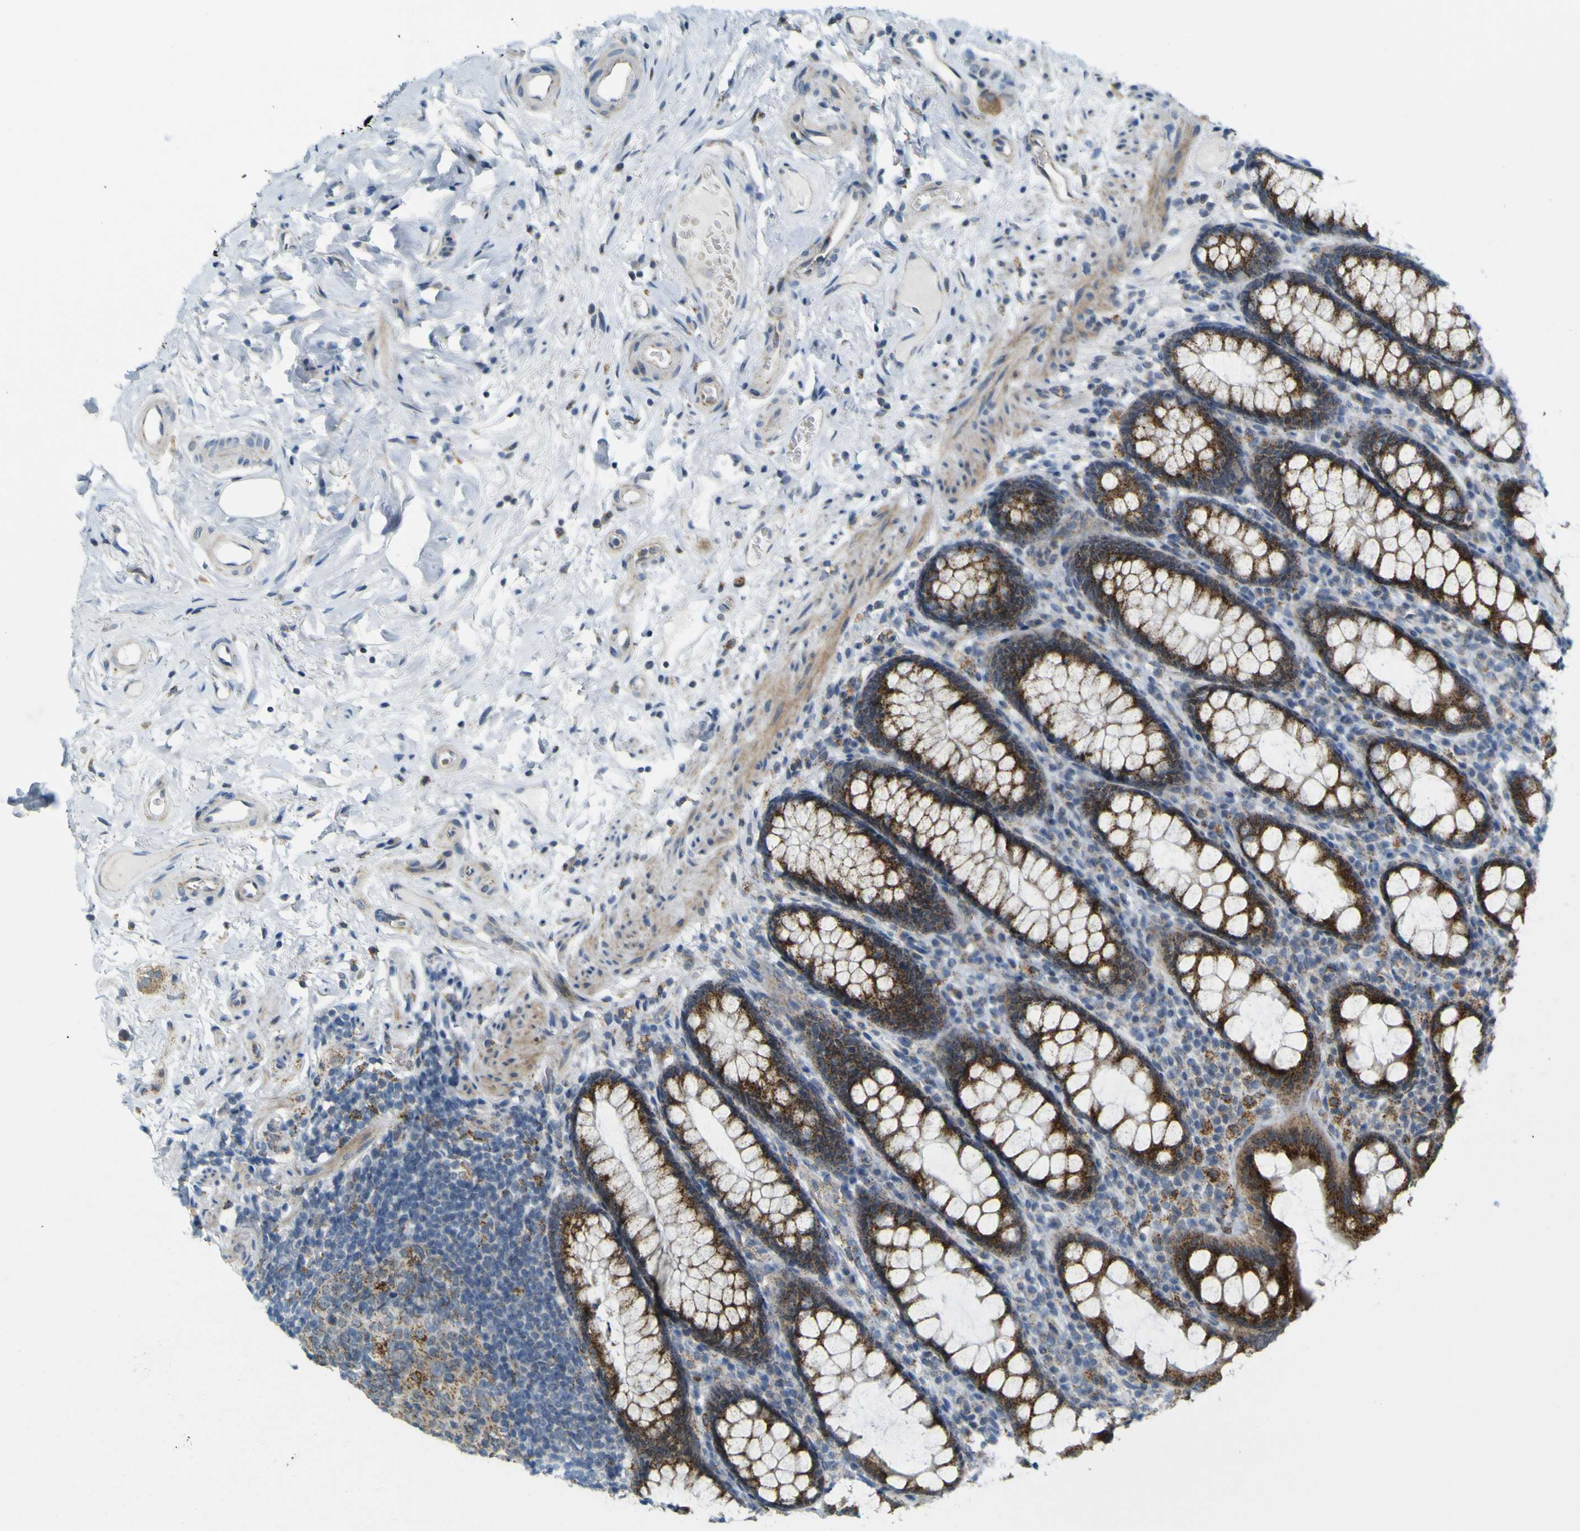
{"staining": {"intensity": "strong", "quantity": ">75%", "location": "cytoplasmic/membranous"}, "tissue": "rectum", "cell_type": "Glandular cells", "image_type": "normal", "snomed": [{"axis": "morphology", "description": "Normal tissue, NOS"}, {"axis": "topography", "description": "Rectum"}], "caption": "Immunohistochemistry (IHC) staining of unremarkable rectum, which demonstrates high levels of strong cytoplasmic/membranous expression in approximately >75% of glandular cells indicating strong cytoplasmic/membranous protein expression. The staining was performed using DAB (3,3'-diaminobenzidine) (brown) for protein detection and nuclei were counterstained in hematoxylin (blue).", "gene": "ACBD5", "patient": {"sex": "male", "age": 92}}